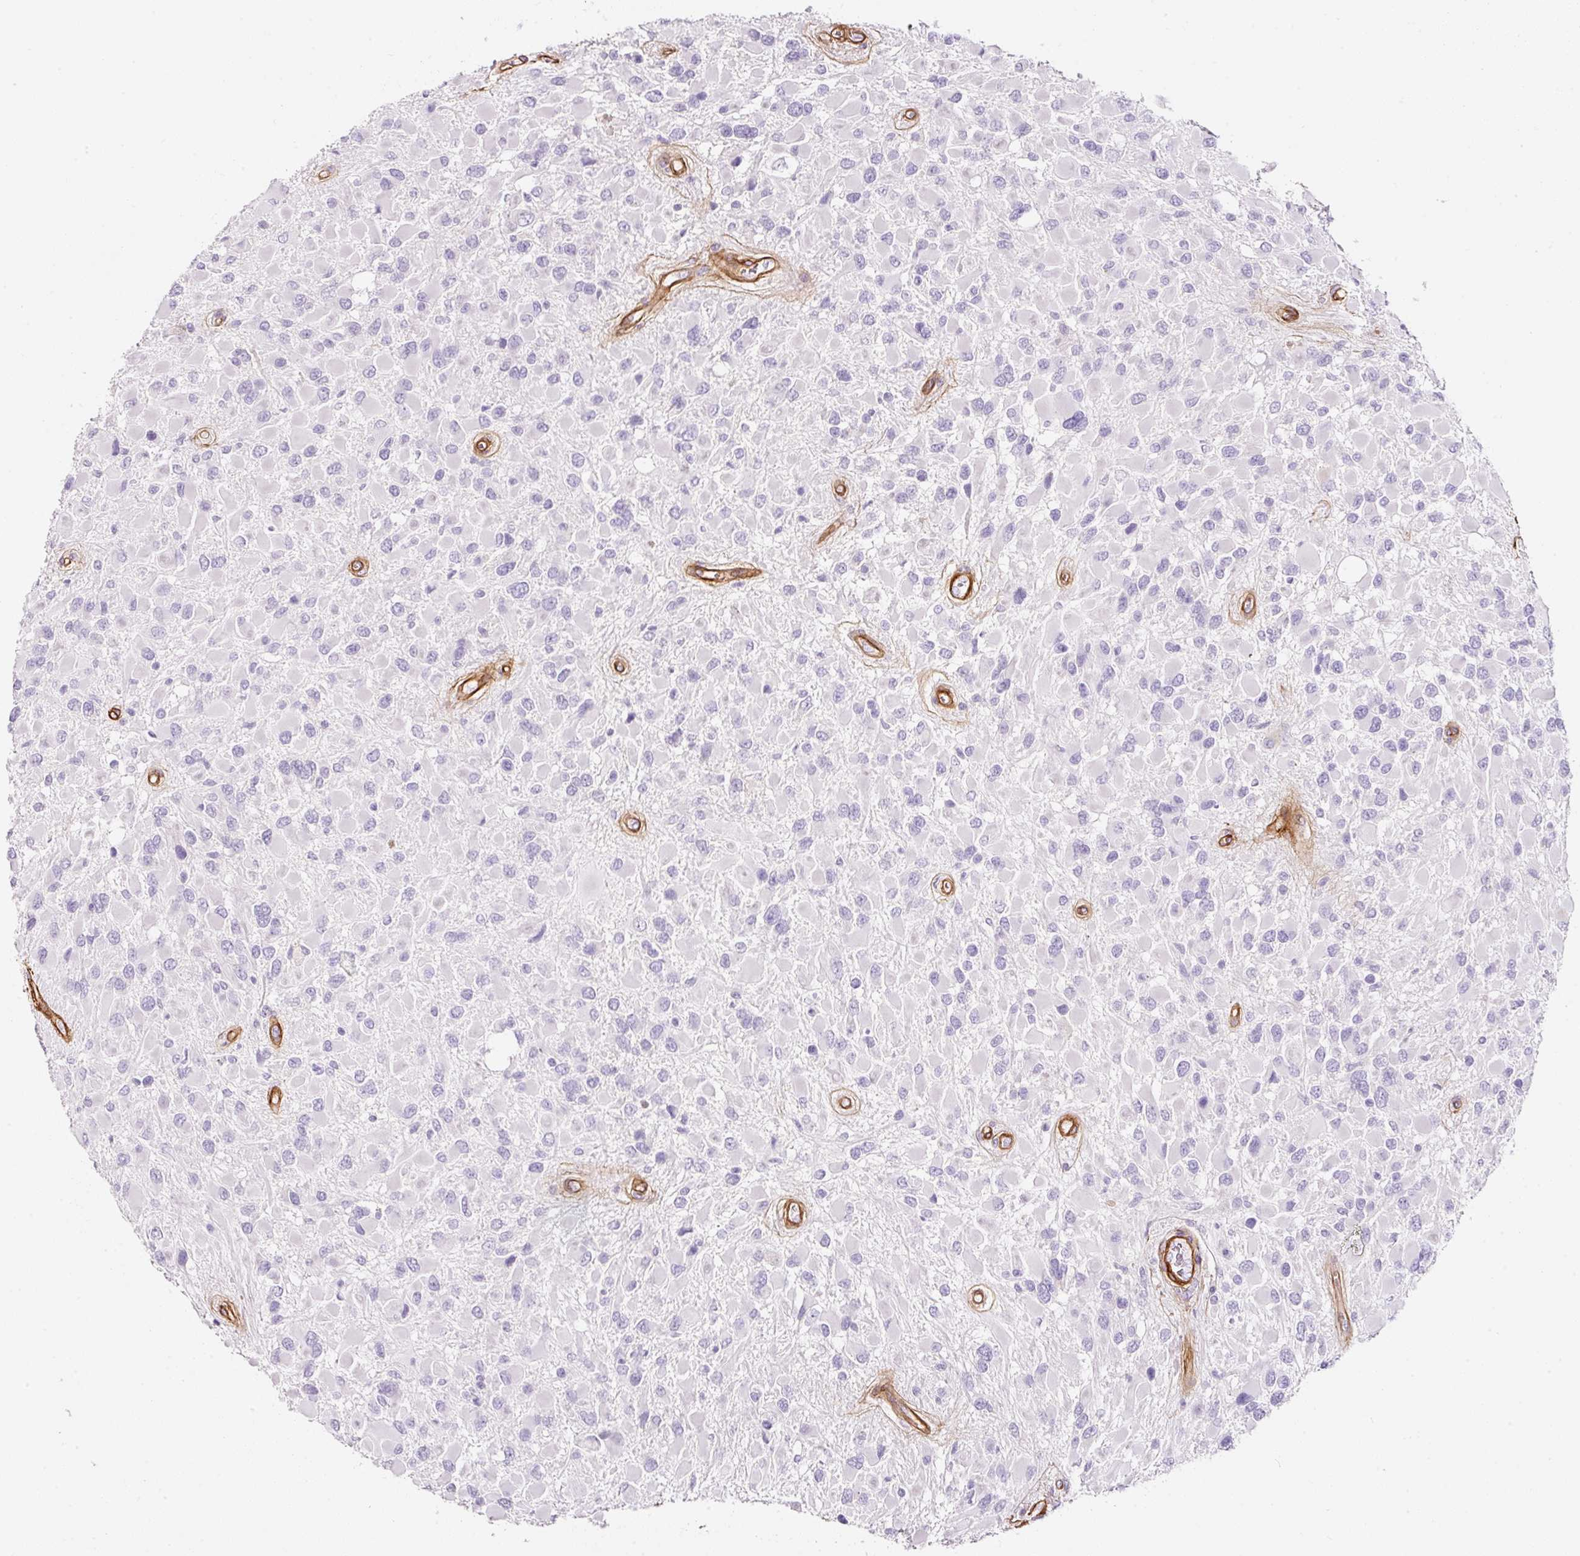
{"staining": {"intensity": "negative", "quantity": "none", "location": "none"}, "tissue": "glioma", "cell_type": "Tumor cells", "image_type": "cancer", "snomed": [{"axis": "morphology", "description": "Glioma, malignant, High grade"}, {"axis": "topography", "description": "Brain"}], "caption": "Histopathology image shows no protein expression in tumor cells of glioma tissue.", "gene": "LOXL4", "patient": {"sex": "male", "age": 53}}